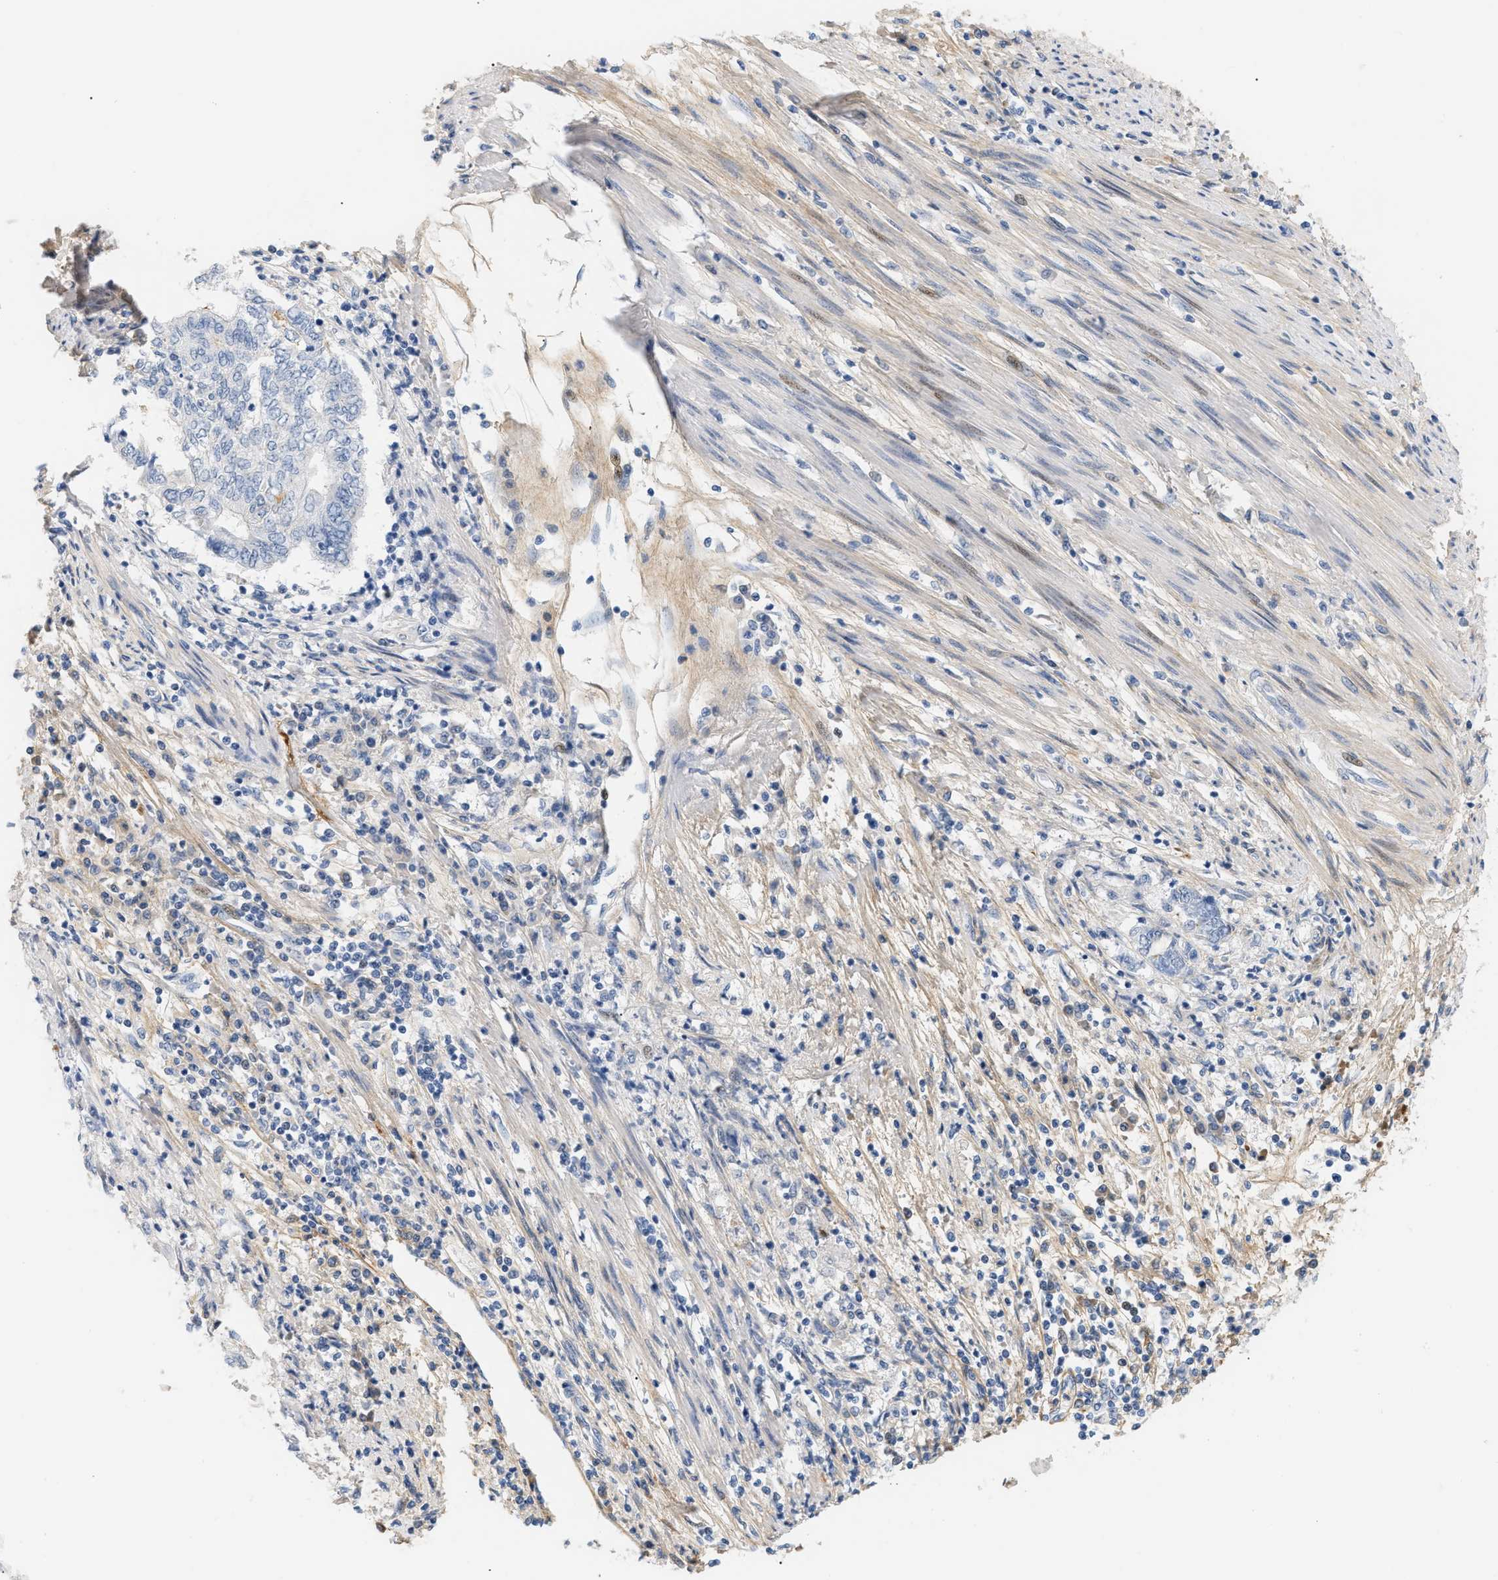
{"staining": {"intensity": "negative", "quantity": "none", "location": "none"}, "tissue": "endometrial cancer", "cell_type": "Tumor cells", "image_type": "cancer", "snomed": [{"axis": "morphology", "description": "Adenocarcinoma, NOS"}, {"axis": "topography", "description": "Uterus"}, {"axis": "topography", "description": "Endometrium"}], "caption": "Tumor cells are negative for brown protein staining in endometrial adenocarcinoma.", "gene": "CFH", "patient": {"sex": "female", "age": 70}}